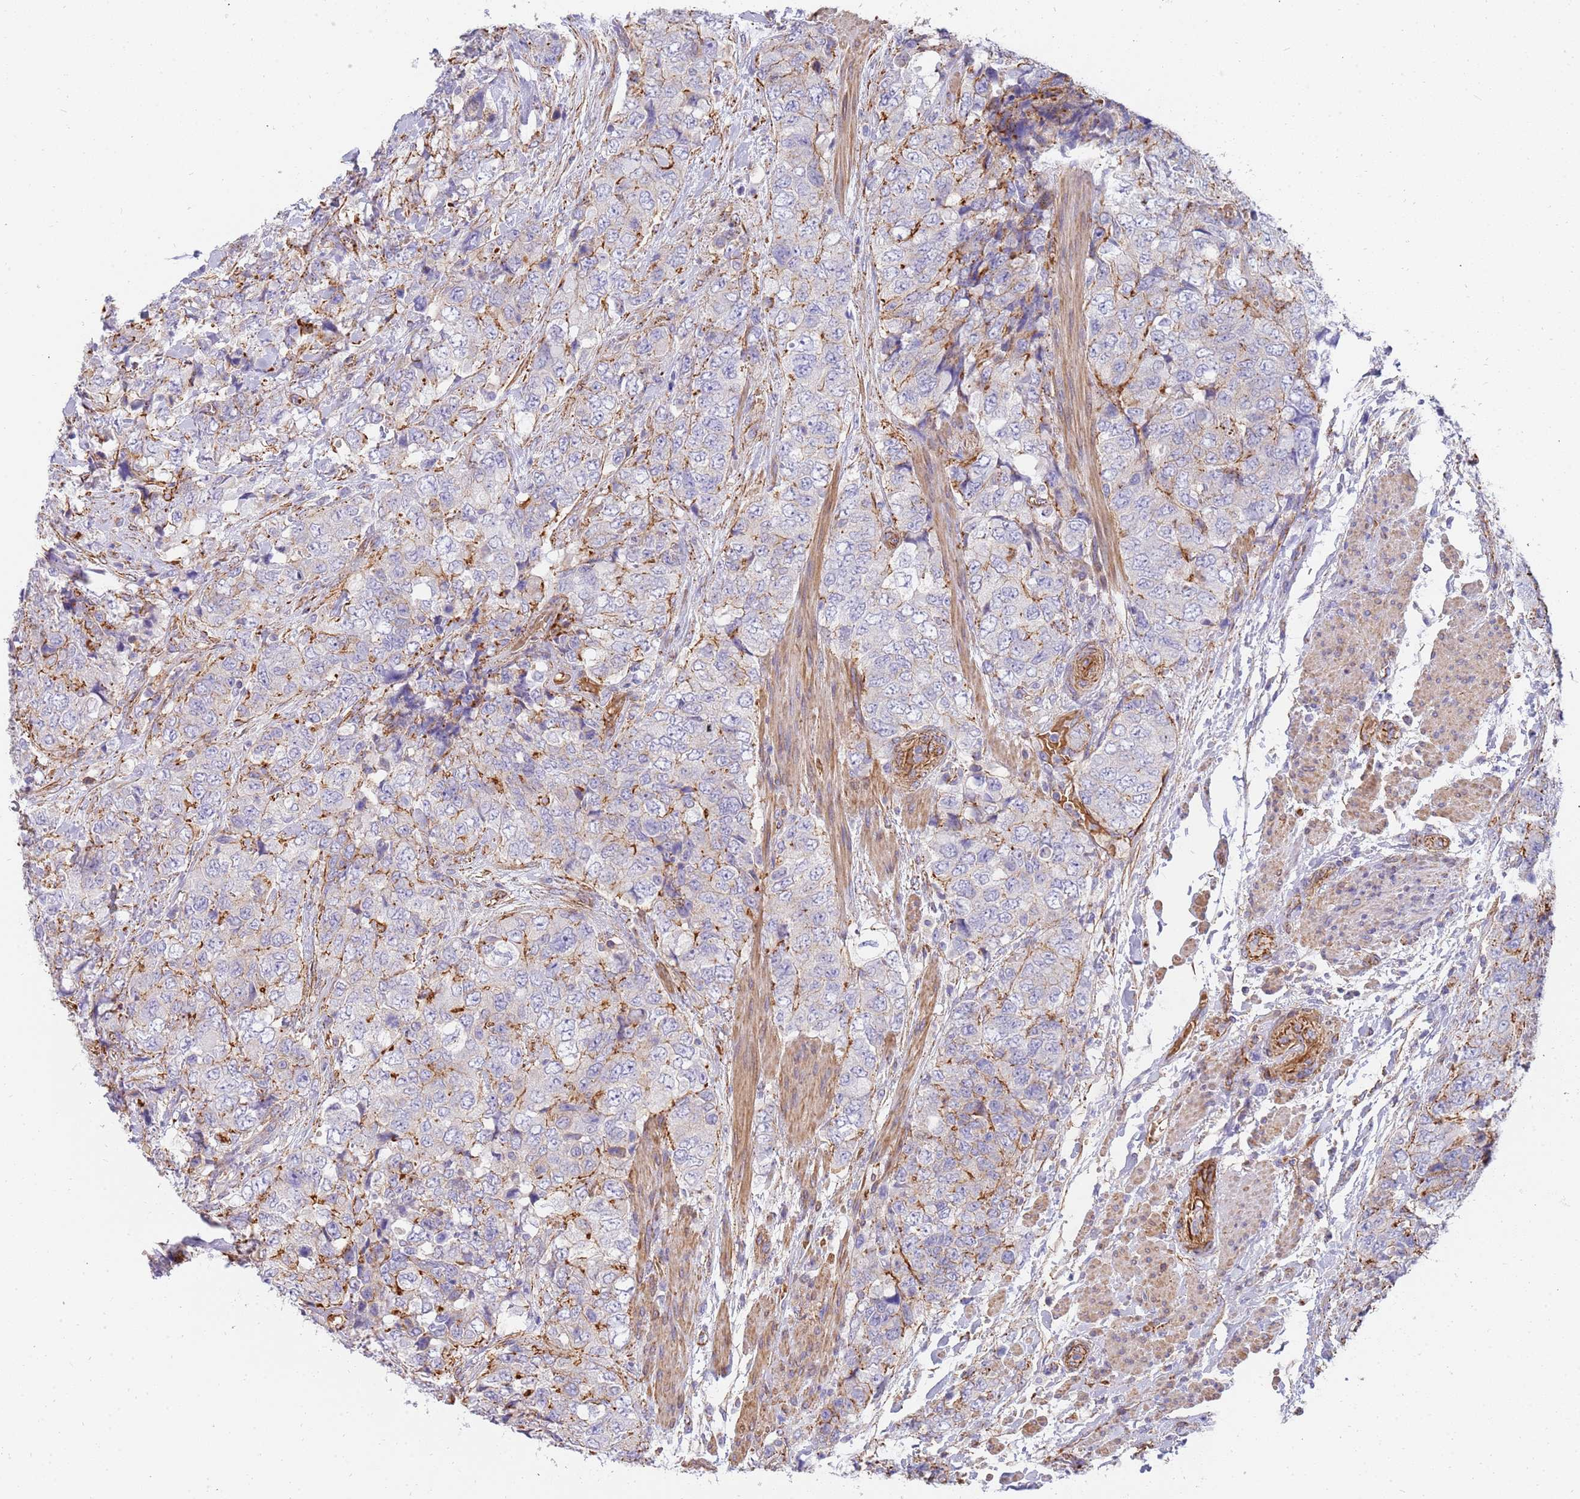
{"staining": {"intensity": "moderate", "quantity": "<25%", "location": "cytoplasmic/membranous"}, "tissue": "urothelial cancer", "cell_type": "Tumor cells", "image_type": "cancer", "snomed": [{"axis": "morphology", "description": "Urothelial carcinoma, High grade"}, {"axis": "topography", "description": "Urinary bladder"}], "caption": "Brown immunohistochemical staining in urothelial carcinoma (high-grade) shows moderate cytoplasmic/membranous expression in approximately <25% of tumor cells.", "gene": "GFRAL", "patient": {"sex": "female", "age": 78}}